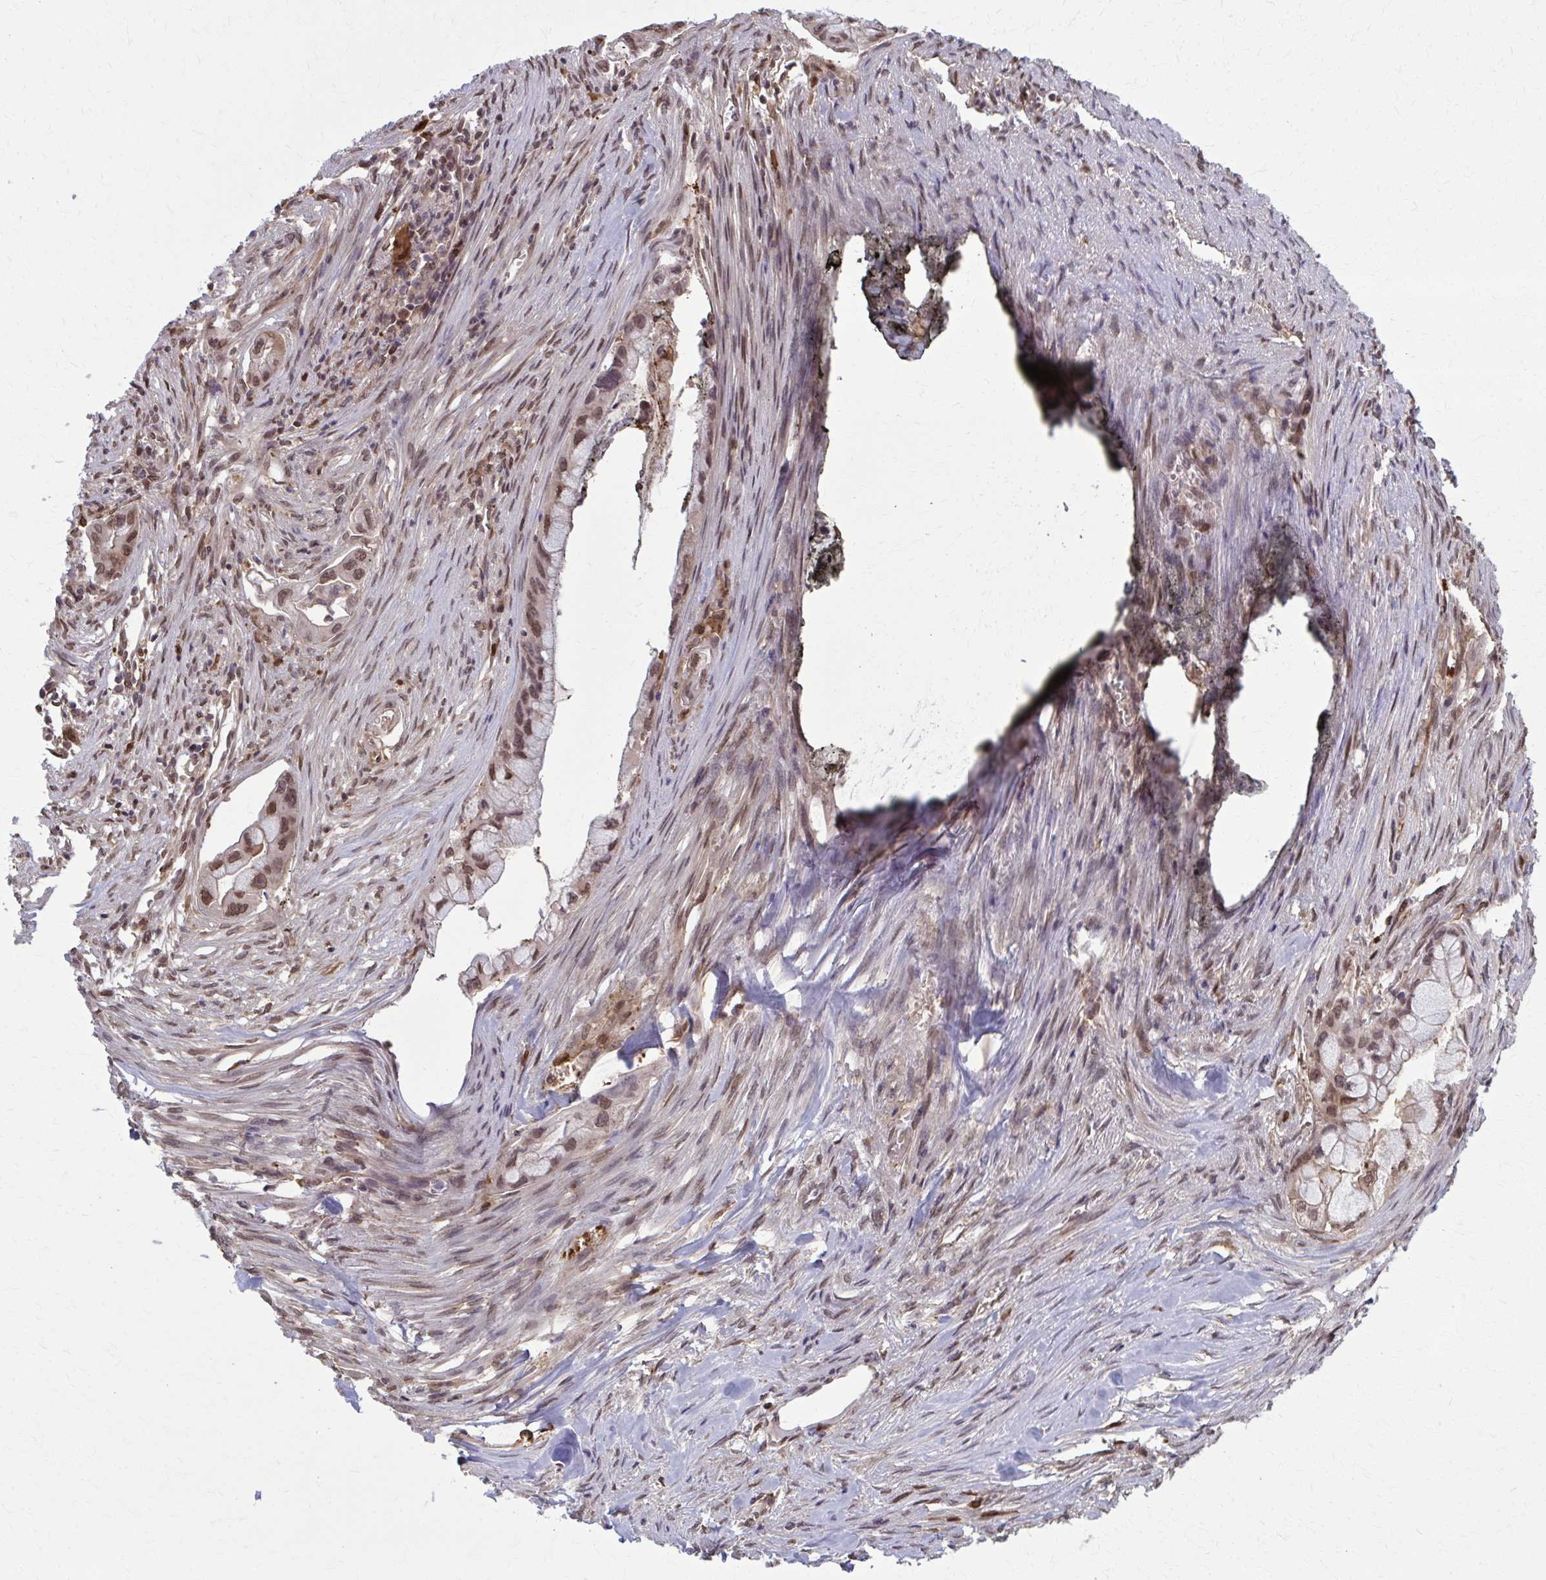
{"staining": {"intensity": "moderate", "quantity": ">75%", "location": "nuclear"}, "tissue": "pancreatic cancer", "cell_type": "Tumor cells", "image_type": "cancer", "snomed": [{"axis": "morphology", "description": "Adenocarcinoma, NOS"}, {"axis": "topography", "description": "Pancreas"}], "caption": "Protein staining reveals moderate nuclear positivity in about >75% of tumor cells in pancreatic adenocarcinoma.", "gene": "MDH1", "patient": {"sex": "male", "age": 48}}